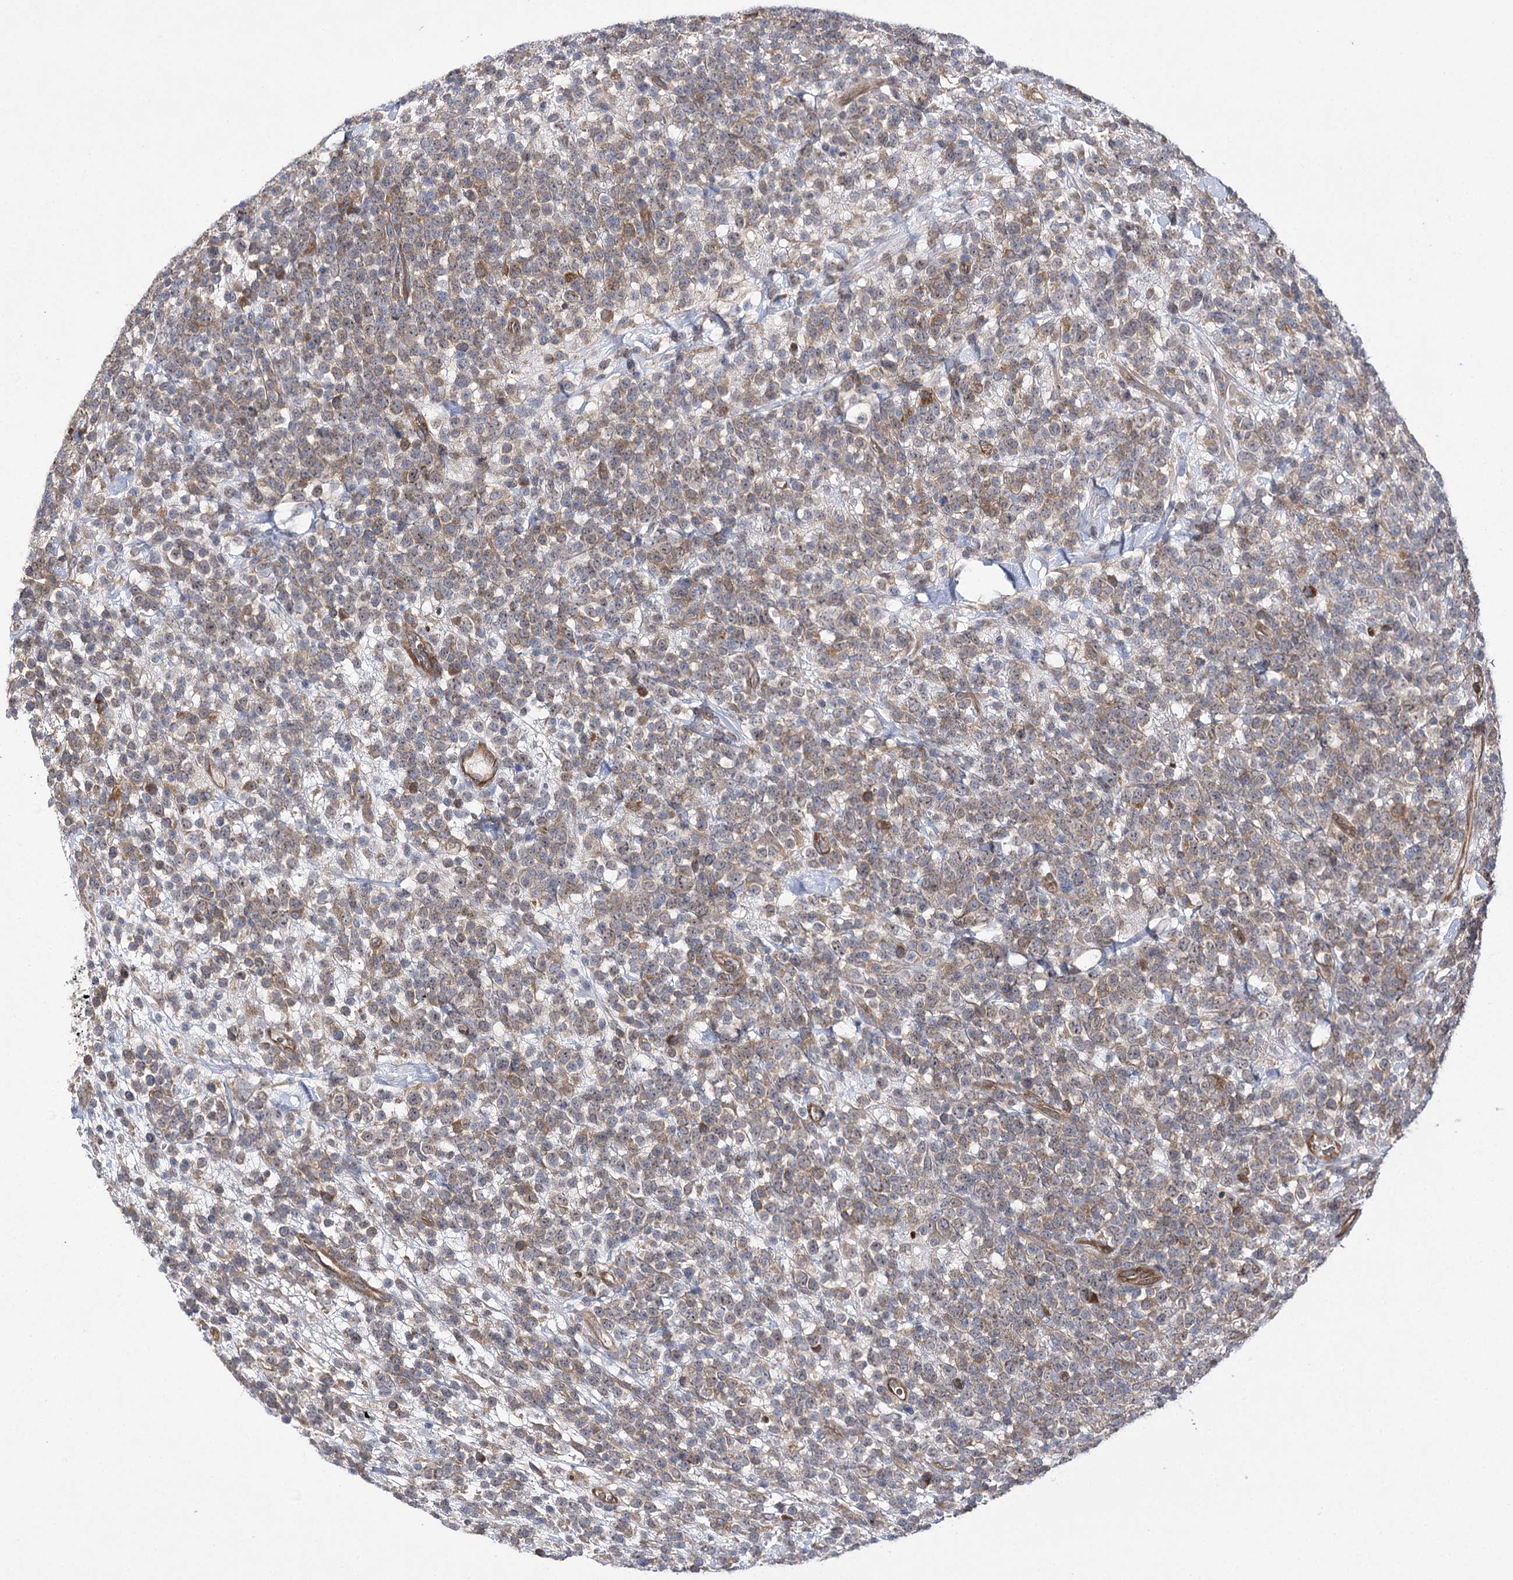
{"staining": {"intensity": "weak", "quantity": "25%-75%", "location": "cytoplasmic/membranous"}, "tissue": "lymphoma", "cell_type": "Tumor cells", "image_type": "cancer", "snomed": [{"axis": "morphology", "description": "Malignant lymphoma, non-Hodgkin's type, High grade"}, {"axis": "topography", "description": "Colon"}], "caption": "Tumor cells demonstrate weak cytoplasmic/membranous expression in approximately 25%-75% of cells in malignant lymphoma, non-Hodgkin's type (high-grade). Using DAB (3,3'-diaminobenzidine) (brown) and hematoxylin (blue) stains, captured at high magnification using brightfield microscopy.", "gene": "BCR", "patient": {"sex": "female", "age": 53}}